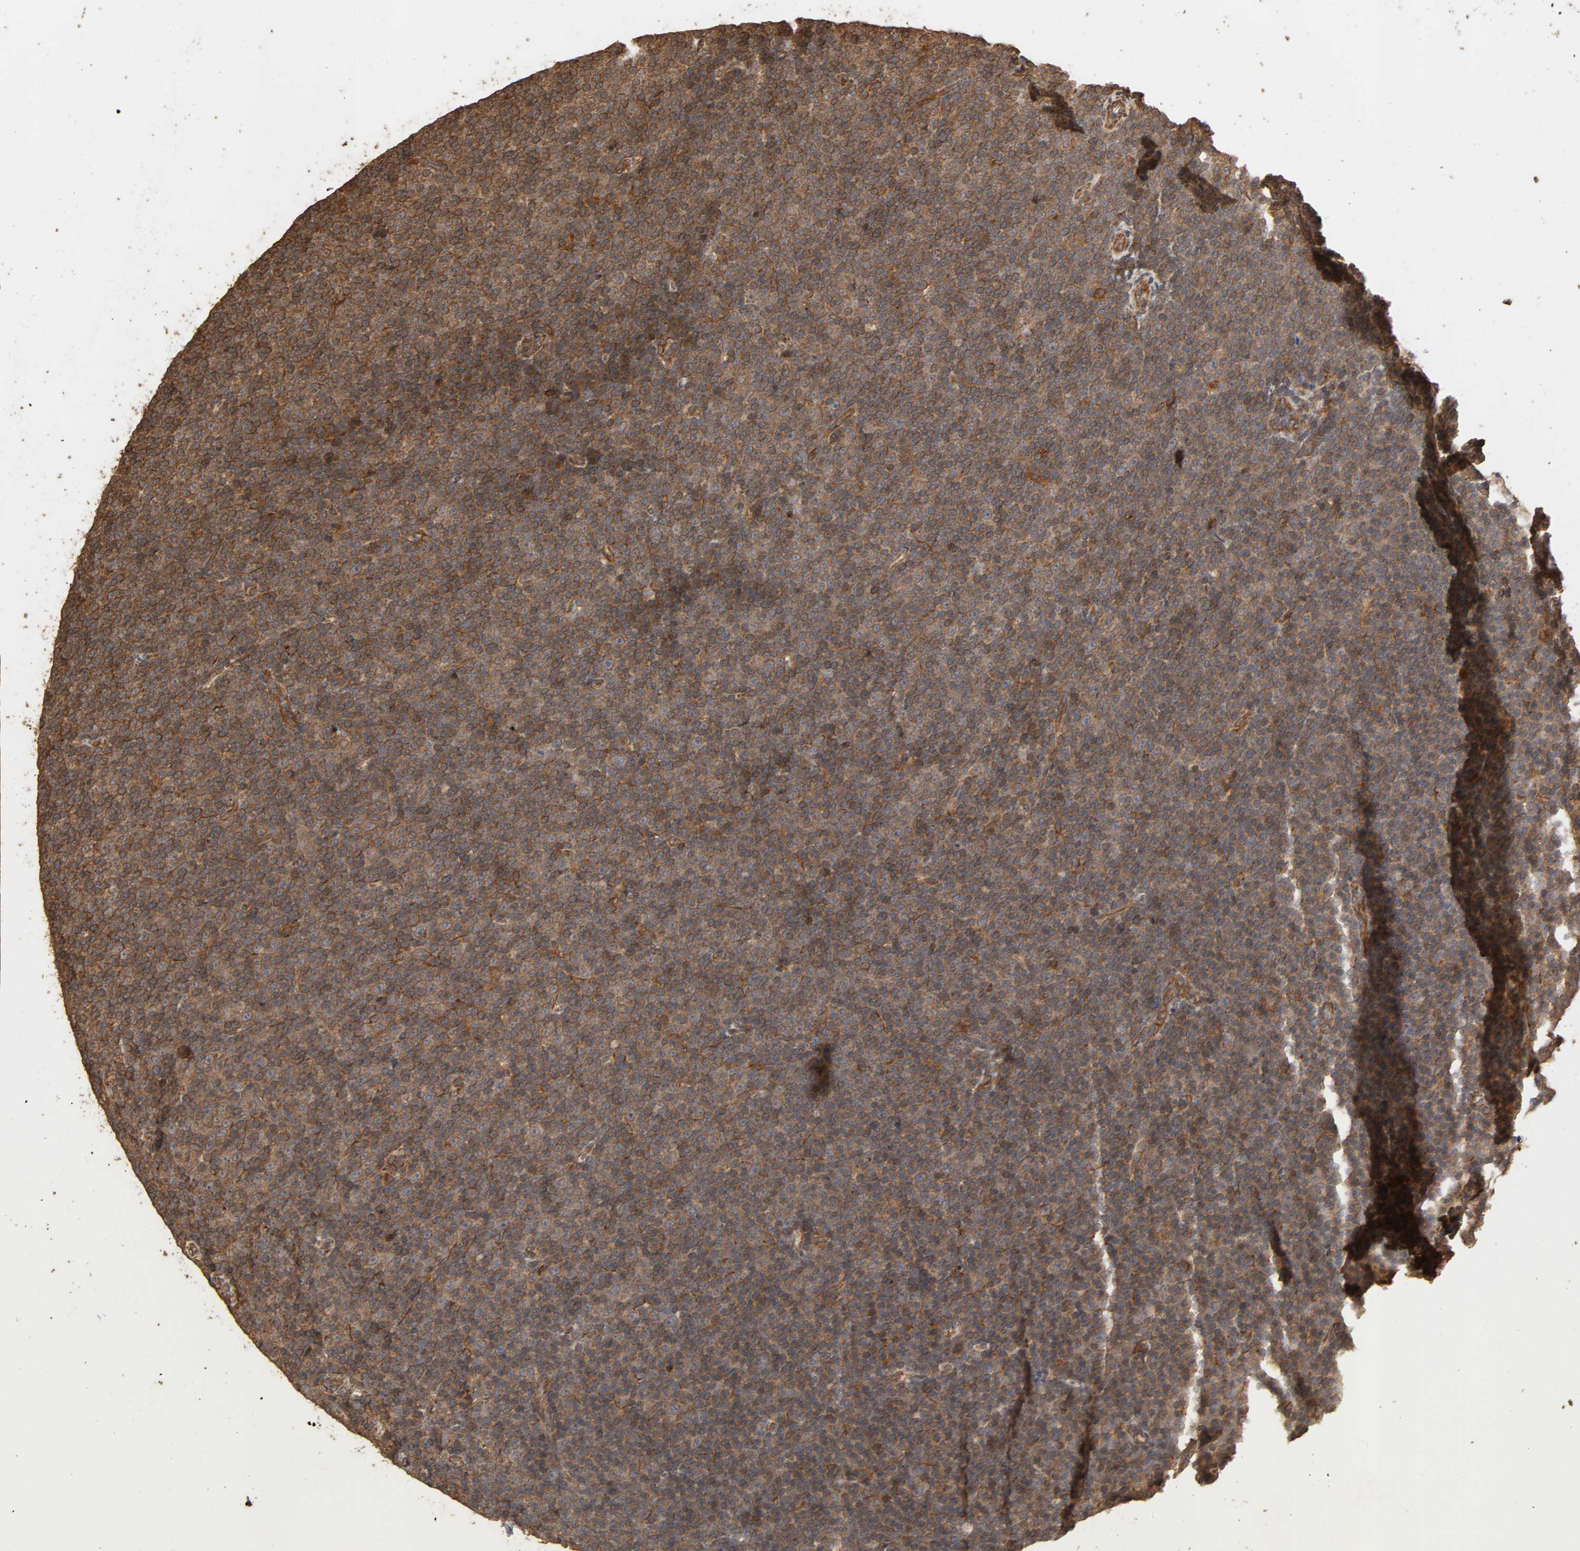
{"staining": {"intensity": "moderate", "quantity": ">75%", "location": "cytoplasmic/membranous"}, "tissue": "lymphoma", "cell_type": "Tumor cells", "image_type": "cancer", "snomed": [{"axis": "morphology", "description": "Malignant lymphoma, non-Hodgkin's type, Low grade"}, {"axis": "topography", "description": "Lymph node"}], "caption": "A high-resolution micrograph shows IHC staining of lymphoma, which displays moderate cytoplasmic/membranous positivity in about >75% of tumor cells.", "gene": "RPS6KA6", "patient": {"sex": "female", "age": 67}}